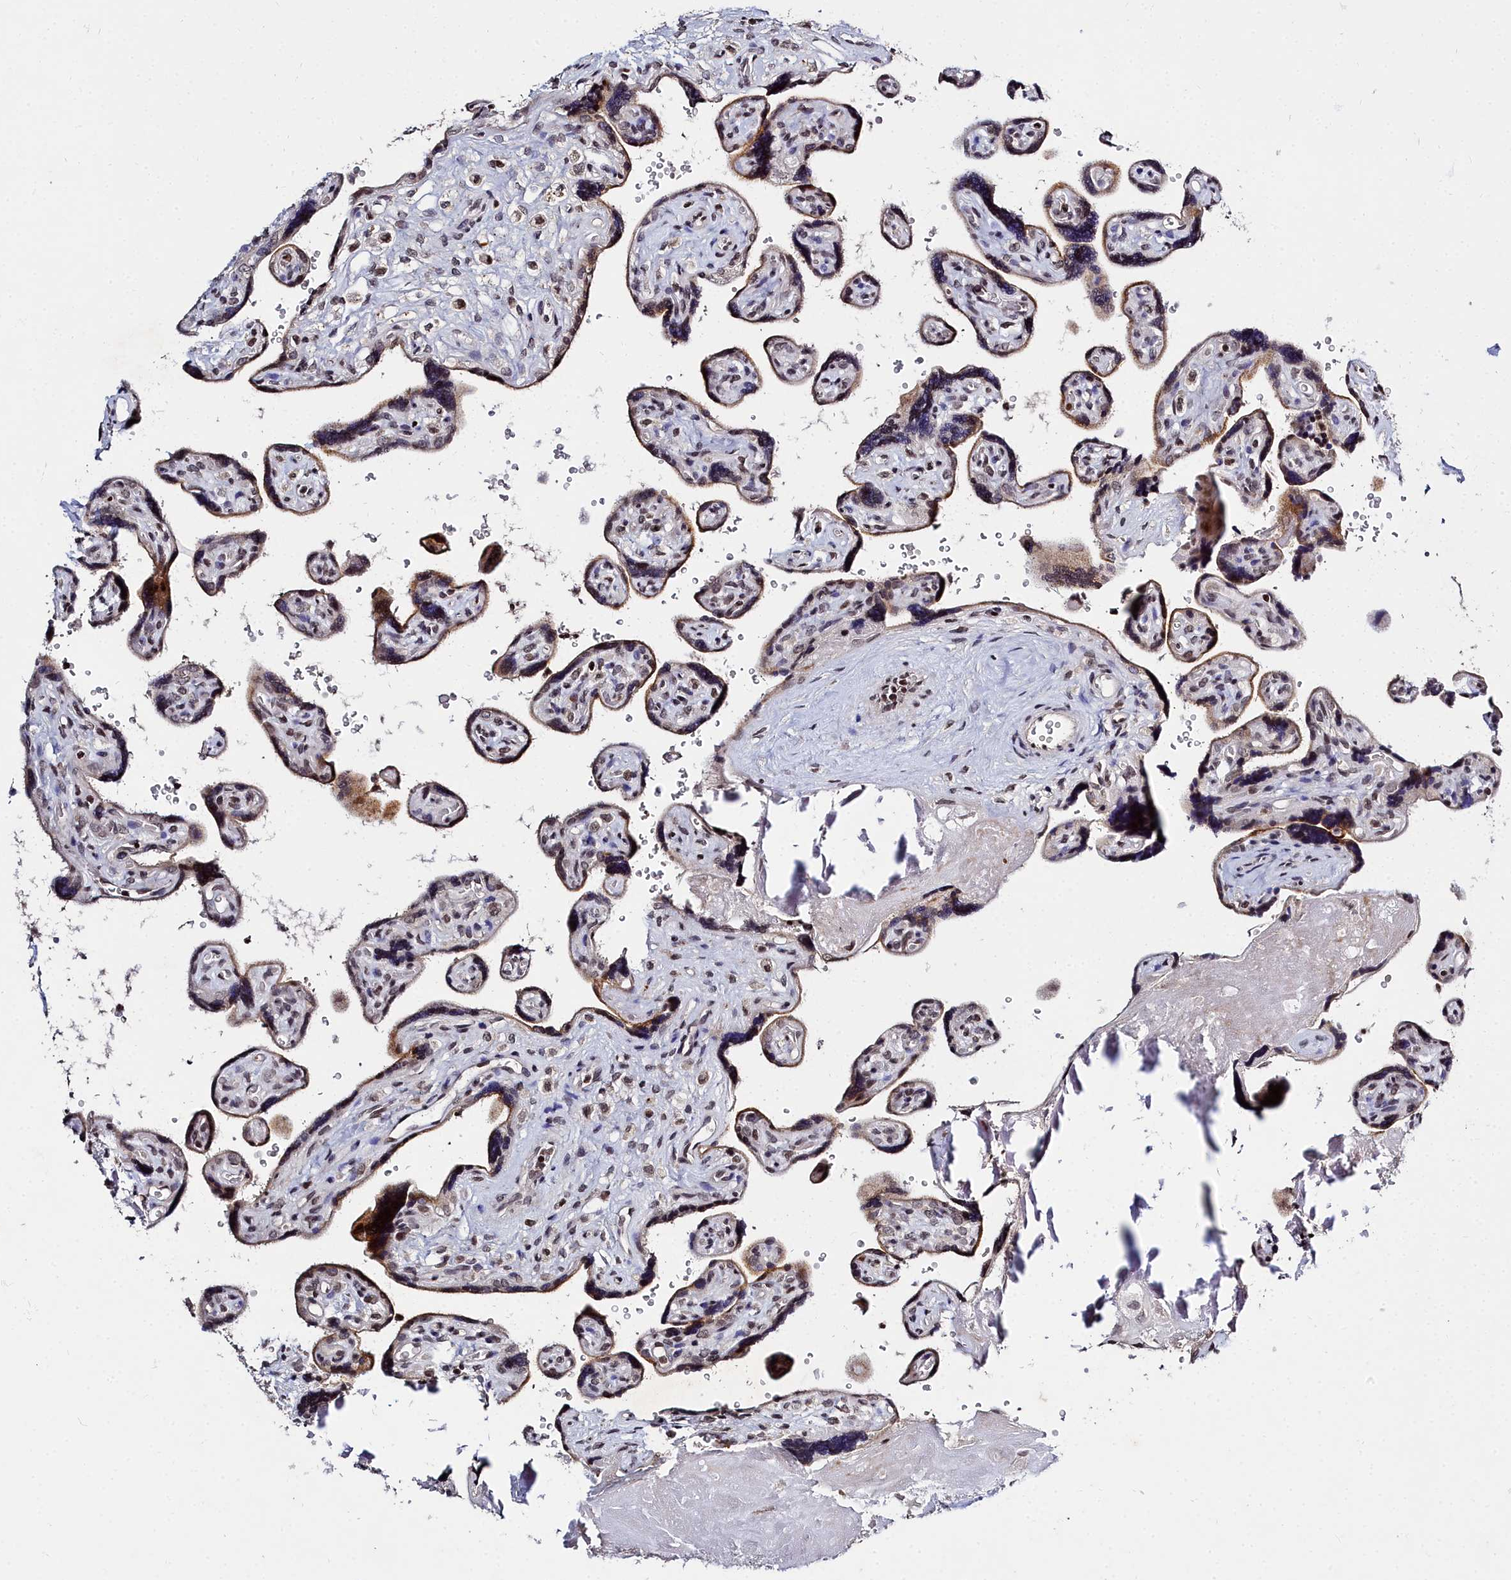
{"staining": {"intensity": "negative", "quantity": "none", "location": "none"}, "tissue": "placenta", "cell_type": "Decidual cells", "image_type": "normal", "snomed": [{"axis": "morphology", "description": "Normal tissue, NOS"}, {"axis": "topography", "description": "Placenta"}], "caption": "DAB (3,3'-diaminobenzidine) immunohistochemical staining of unremarkable placenta demonstrates no significant positivity in decidual cells.", "gene": "FZD4", "patient": {"sex": "female", "age": 39}}